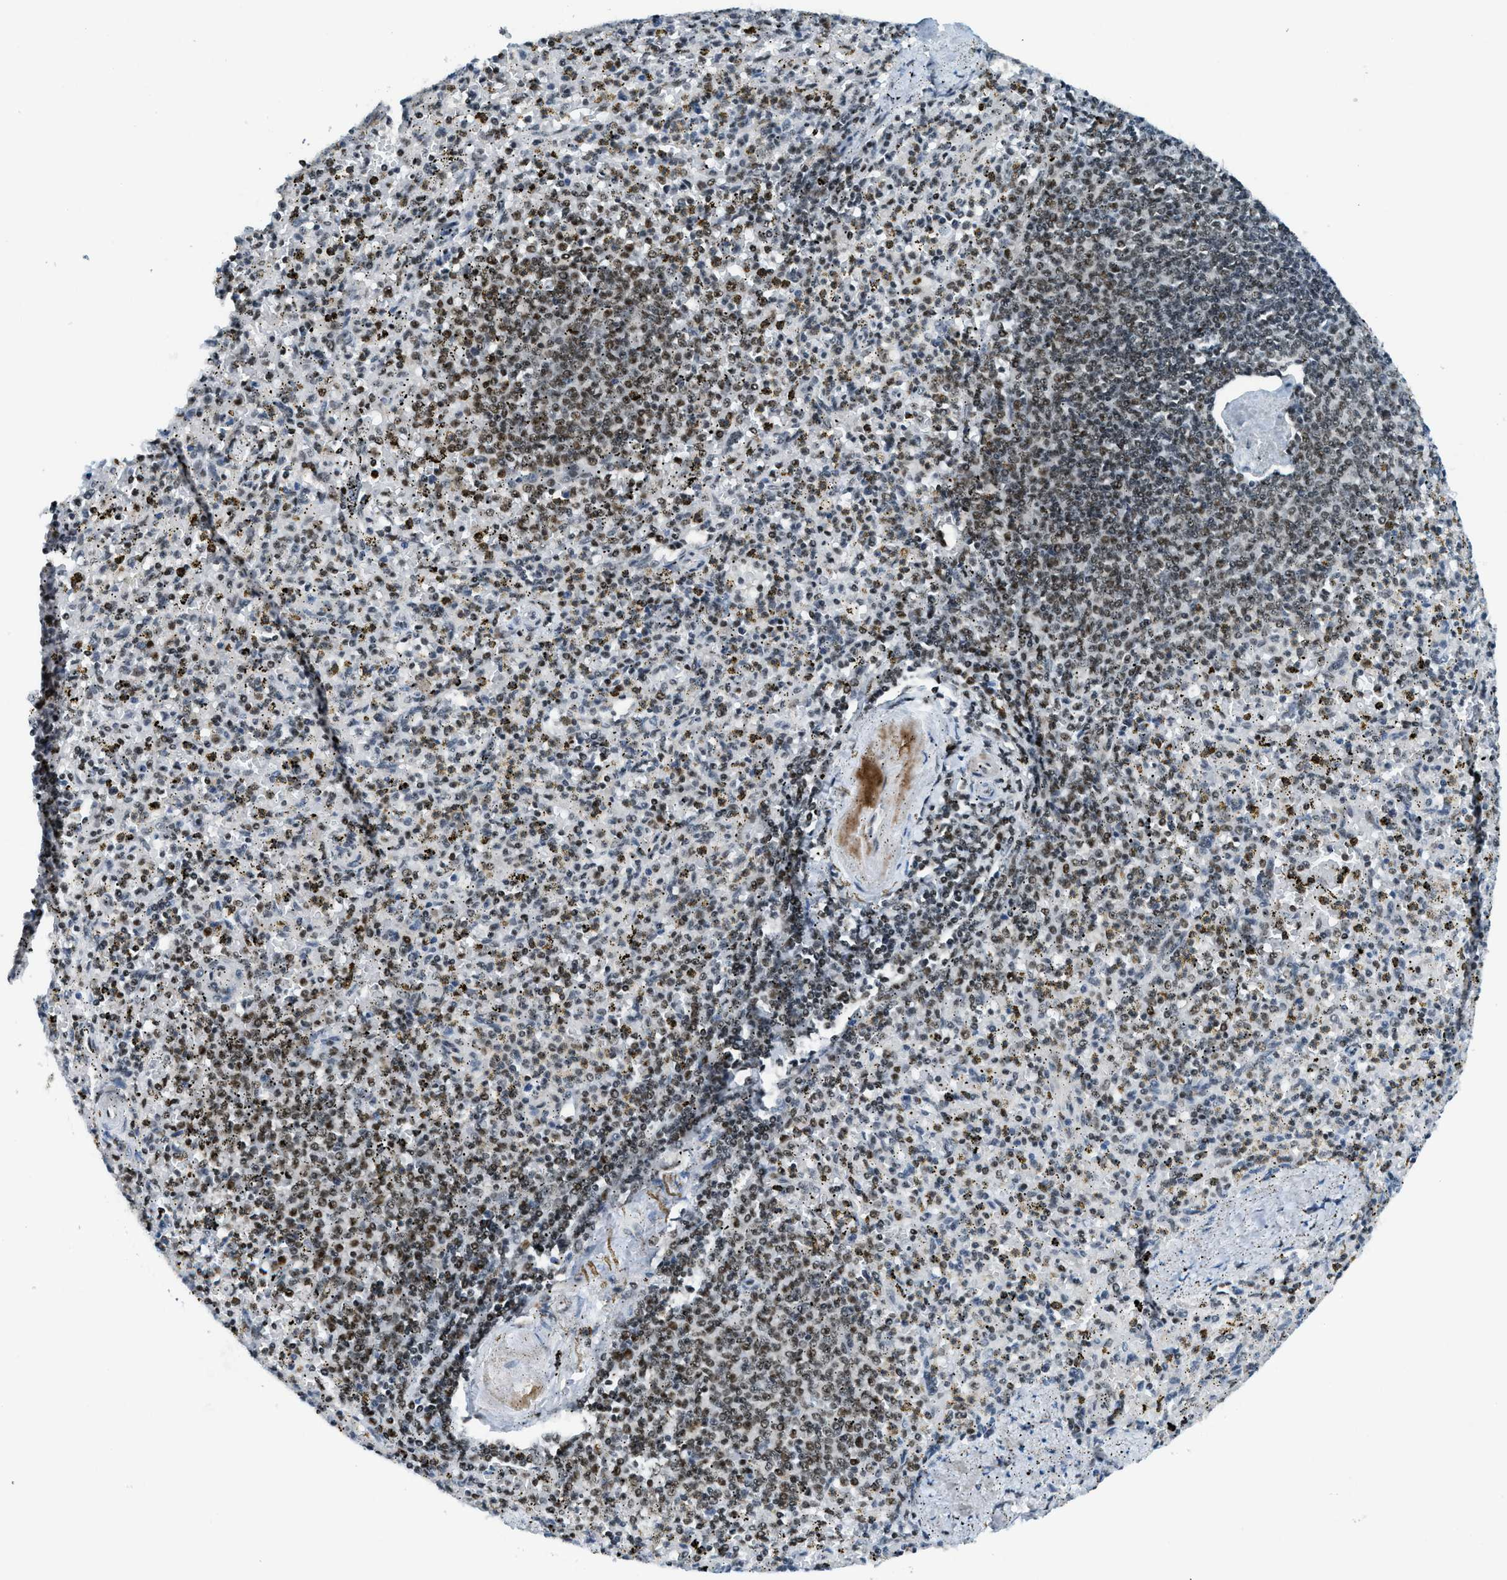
{"staining": {"intensity": "strong", "quantity": "25%-75%", "location": "nuclear"}, "tissue": "spleen", "cell_type": "Cells in red pulp", "image_type": "normal", "snomed": [{"axis": "morphology", "description": "Normal tissue, NOS"}, {"axis": "topography", "description": "Spleen"}], "caption": "This histopathology image displays immunohistochemistry staining of normal spleen, with high strong nuclear expression in about 25%-75% of cells in red pulp.", "gene": "RAD51B", "patient": {"sex": "male", "age": 72}}